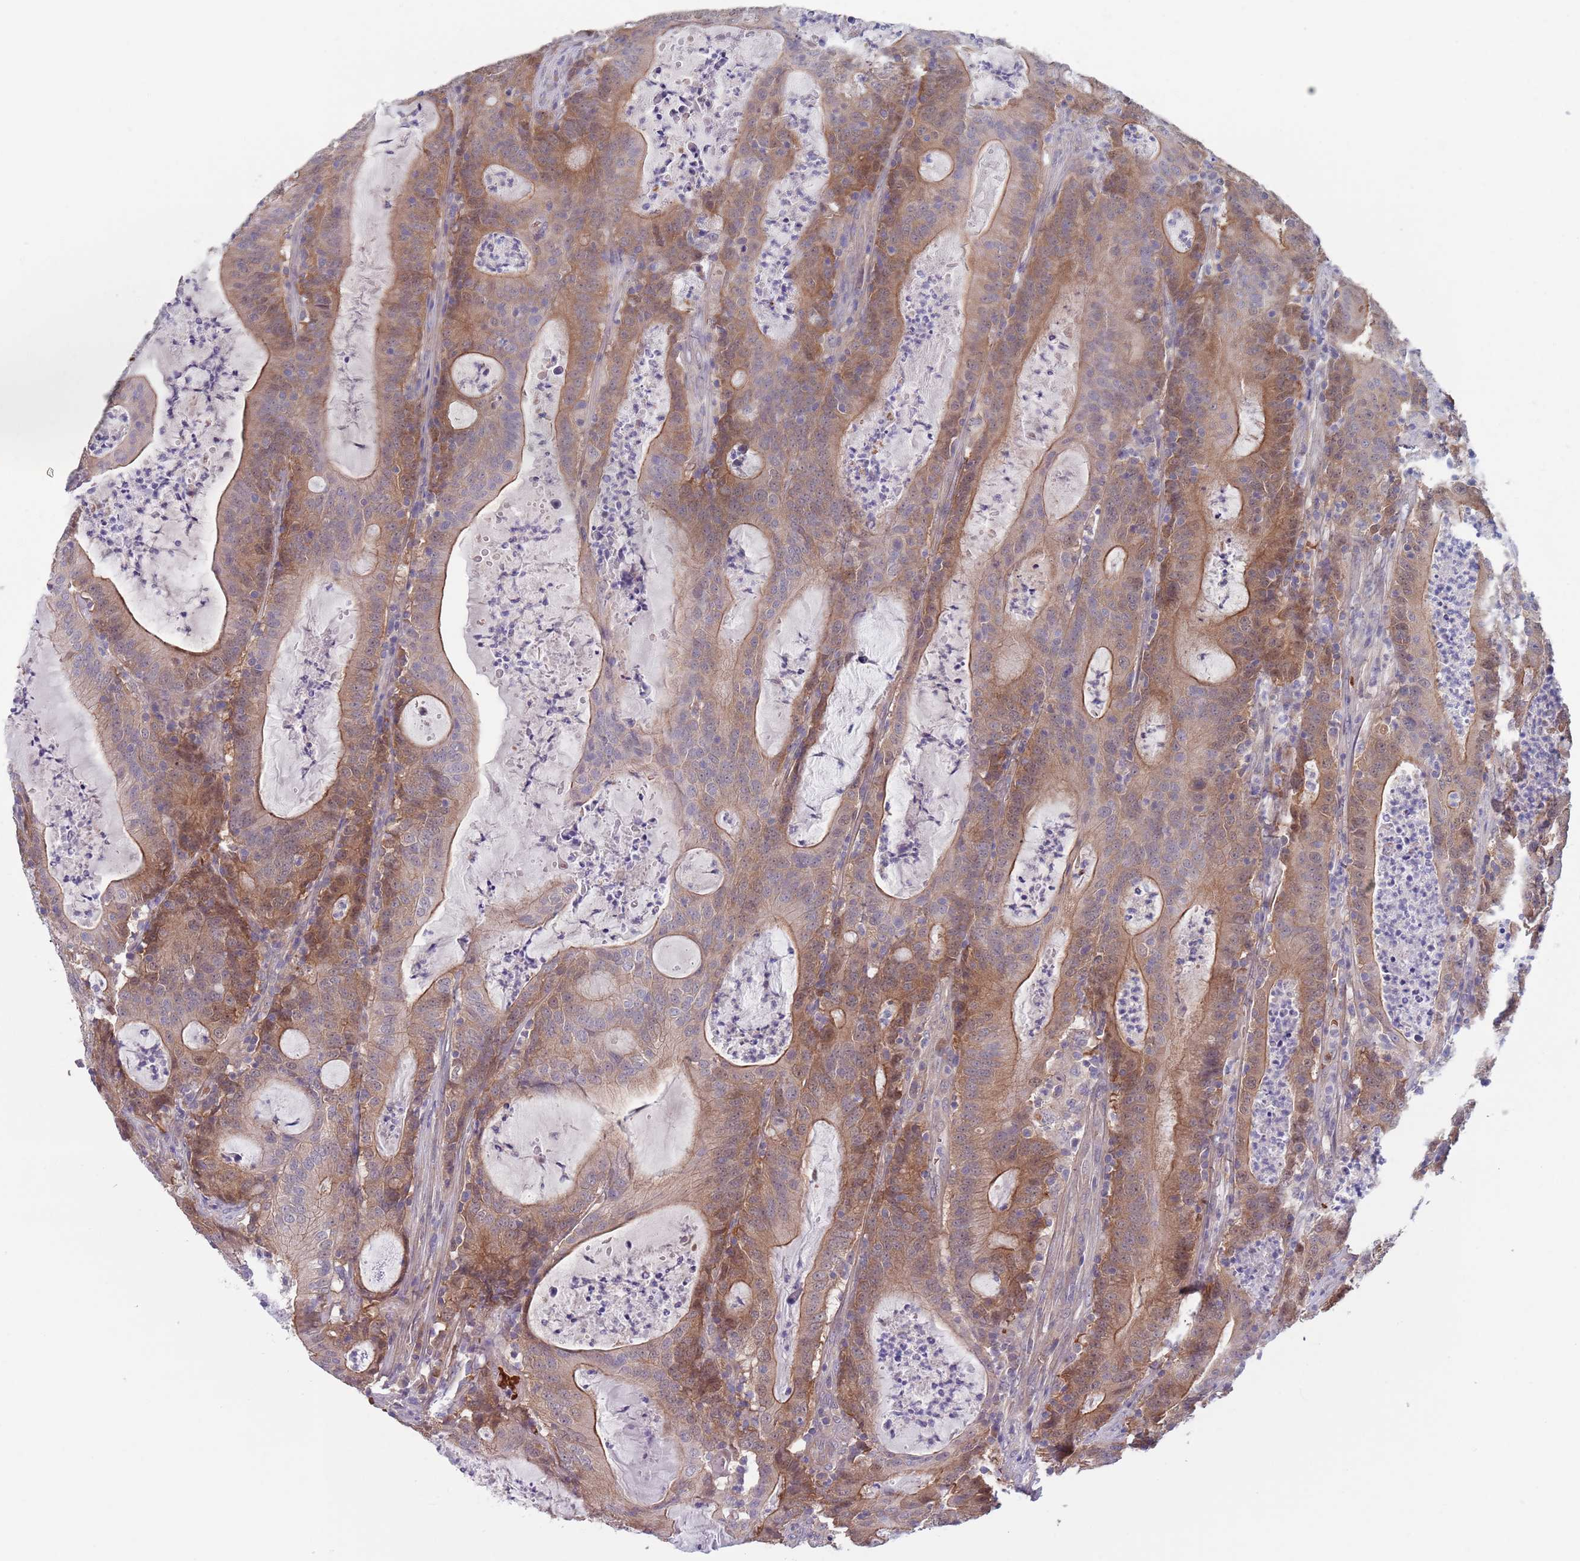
{"staining": {"intensity": "moderate", "quantity": "25%-75%", "location": "cytoplasmic/membranous,nuclear"}, "tissue": "colorectal cancer", "cell_type": "Tumor cells", "image_type": "cancer", "snomed": [{"axis": "morphology", "description": "Adenocarcinoma, NOS"}, {"axis": "topography", "description": "Colon"}], "caption": "Adenocarcinoma (colorectal) stained with DAB immunohistochemistry demonstrates medium levels of moderate cytoplasmic/membranous and nuclear staining in approximately 25%-75% of tumor cells.", "gene": "CLNS1A", "patient": {"sex": "male", "age": 83}}